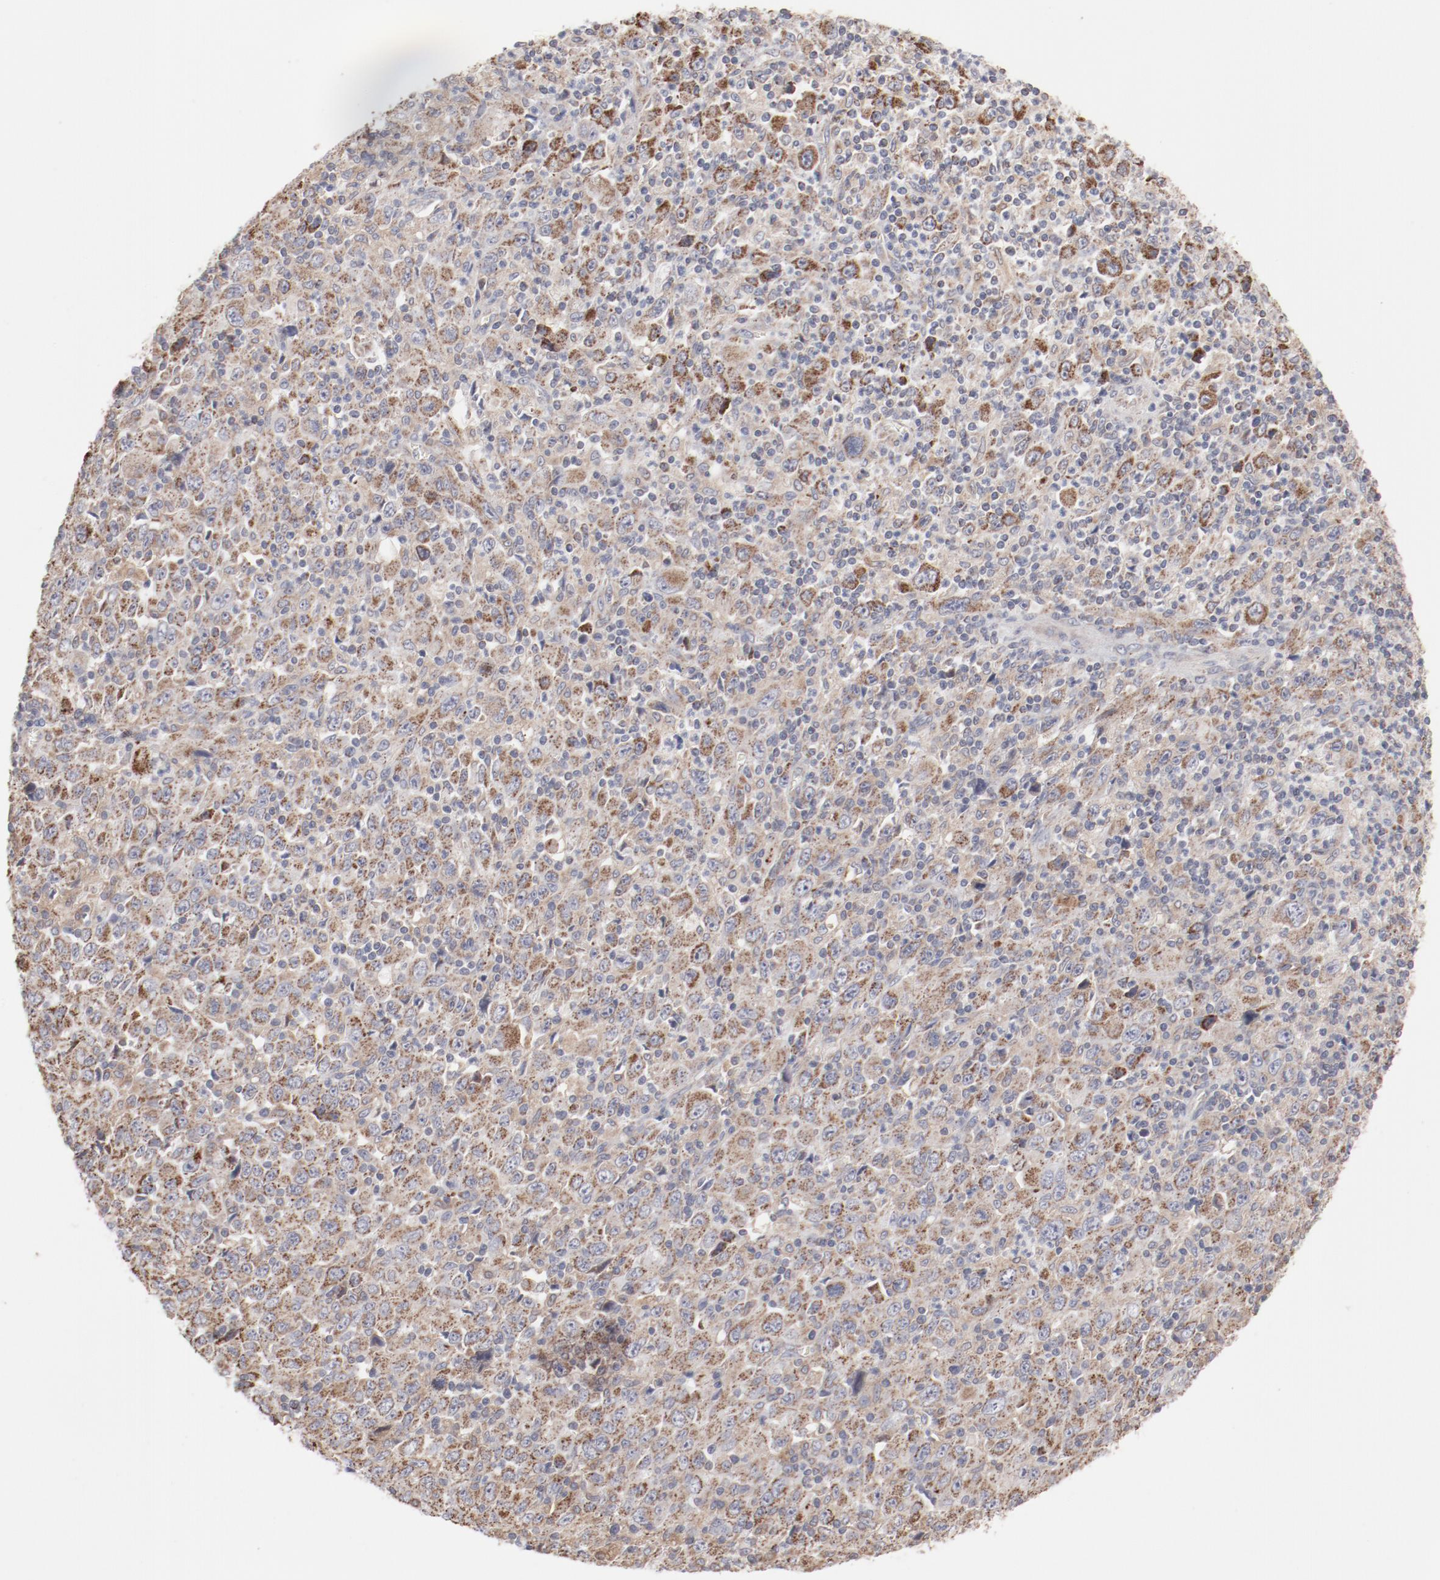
{"staining": {"intensity": "moderate", "quantity": ">75%", "location": "cytoplasmic/membranous"}, "tissue": "melanoma", "cell_type": "Tumor cells", "image_type": "cancer", "snomed": [{"axis": "morphology", "description": "Malignant melanoma, Metastatic site"}, {"axis": "topography", "description": "Skin"}], "caption": "The histopathology image shows immunohistochemical staining of malignant melanoma (metastatic site). There is moderate cytoplasmic/membranous staining is seen in approximately >75% of tumor cells.", "gene": "PPFIBP2", "patient": {"sex": "female", "age": 56}}